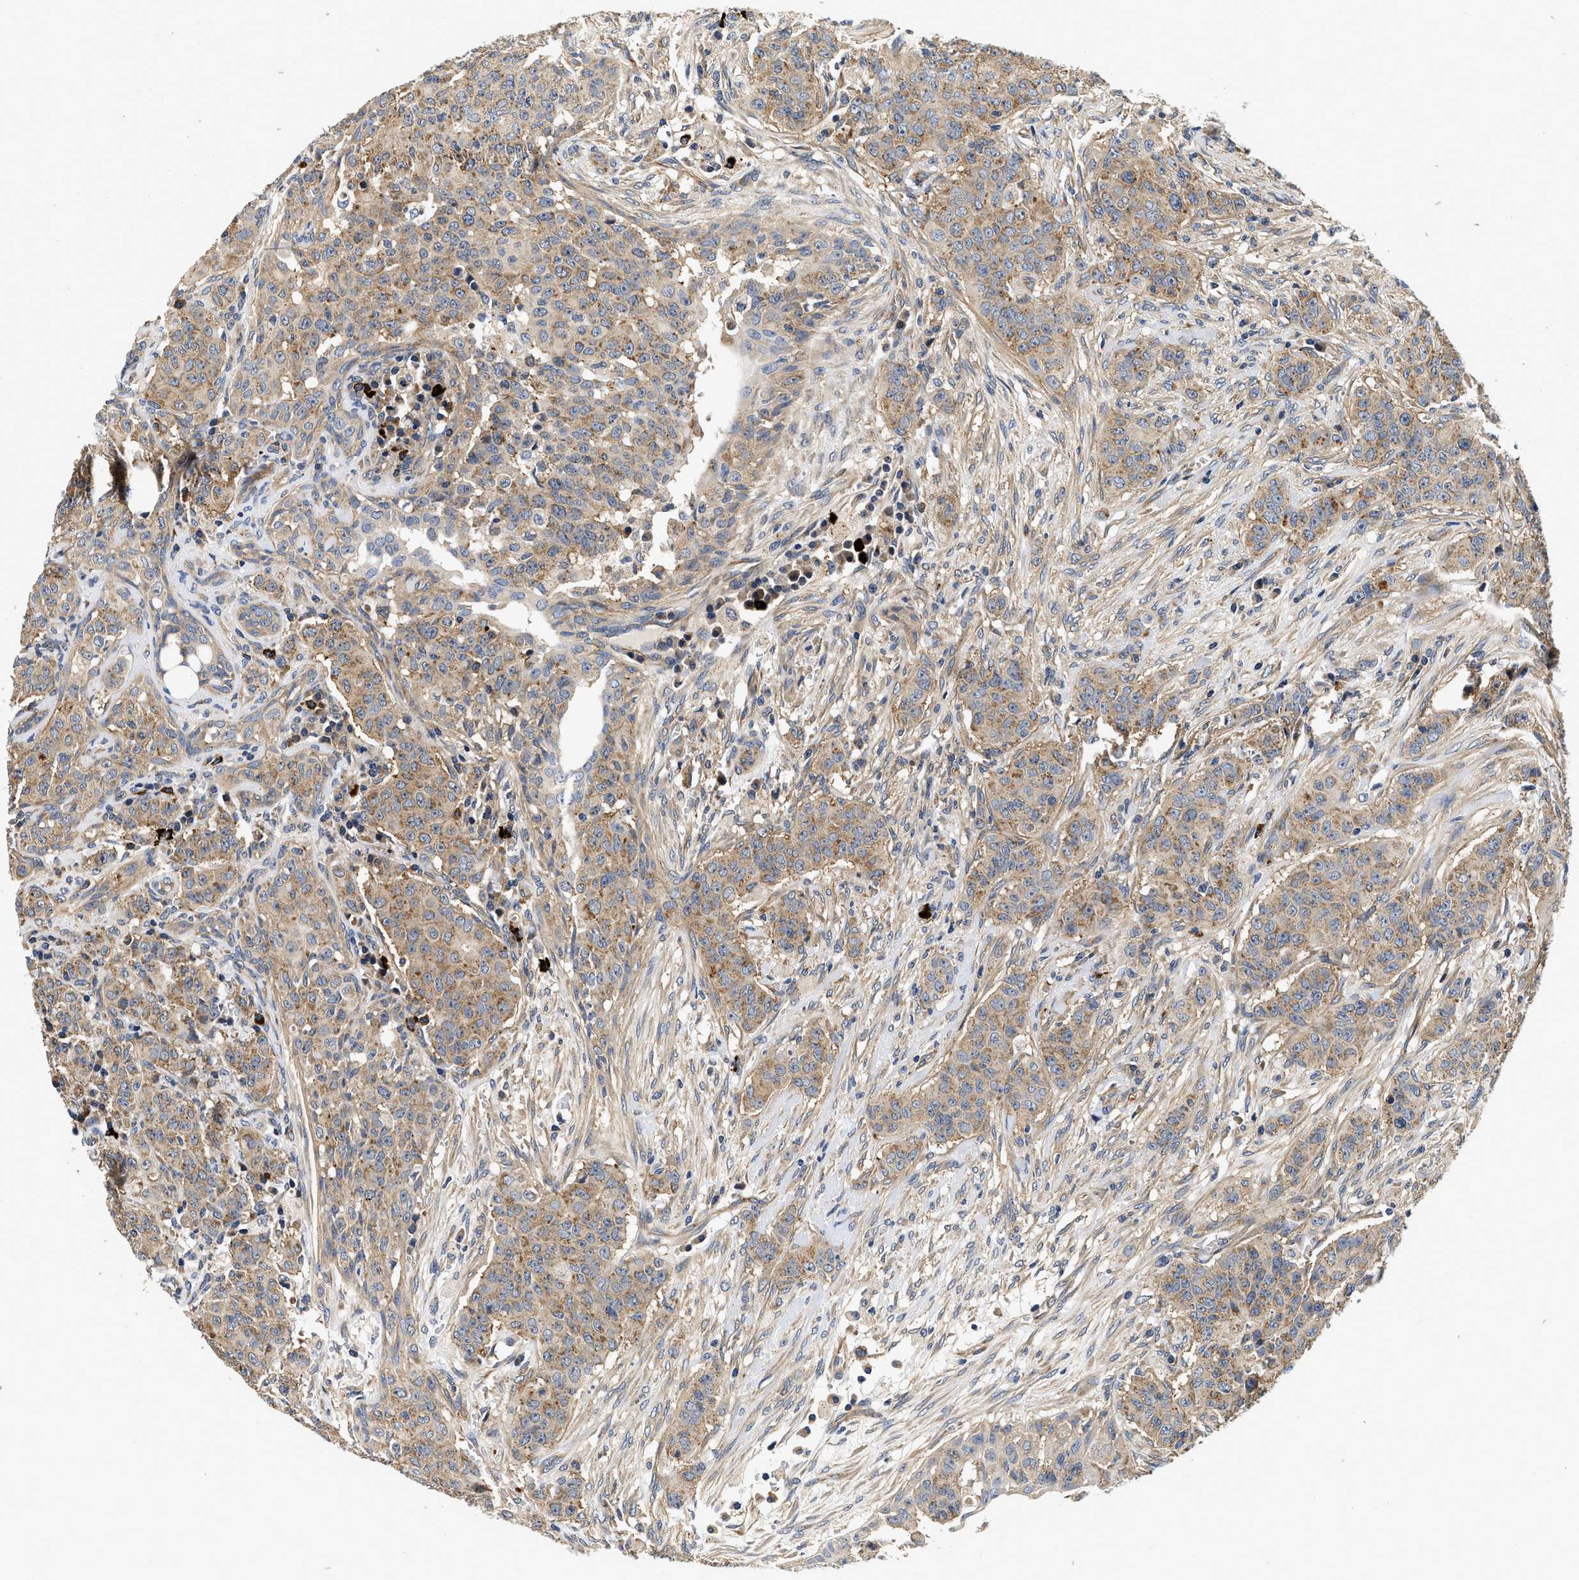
{"staining": {"intensity": "moderate", "quantity": ">75%", "location": "cytoplasmic/membranous"}, "tissue": "breast cancer", "cell_type": "Tumor cells", "image_type": "cancer", "snomed": [{"axis": "morphology", "description": "Normal tissue, NOS"}, {"axis": "morphology", "description": "Duct carcinoma"}, {"axis": "topography", "description": "Breast"}], "caption": "Immunohistochemistry (IHC) image of neoplastic tissue: human breast infiltrating ductal carcinoma stained using immunohistochemistry (IHC) reveals medium levels of moderate protein expression localized specifically in the cytoplasmic/membranous of tumor cells, appearing as a cytoplasmic/membranous brown color.", "gene": "NME6", "patient": {"sex": "female", "age": 40}}